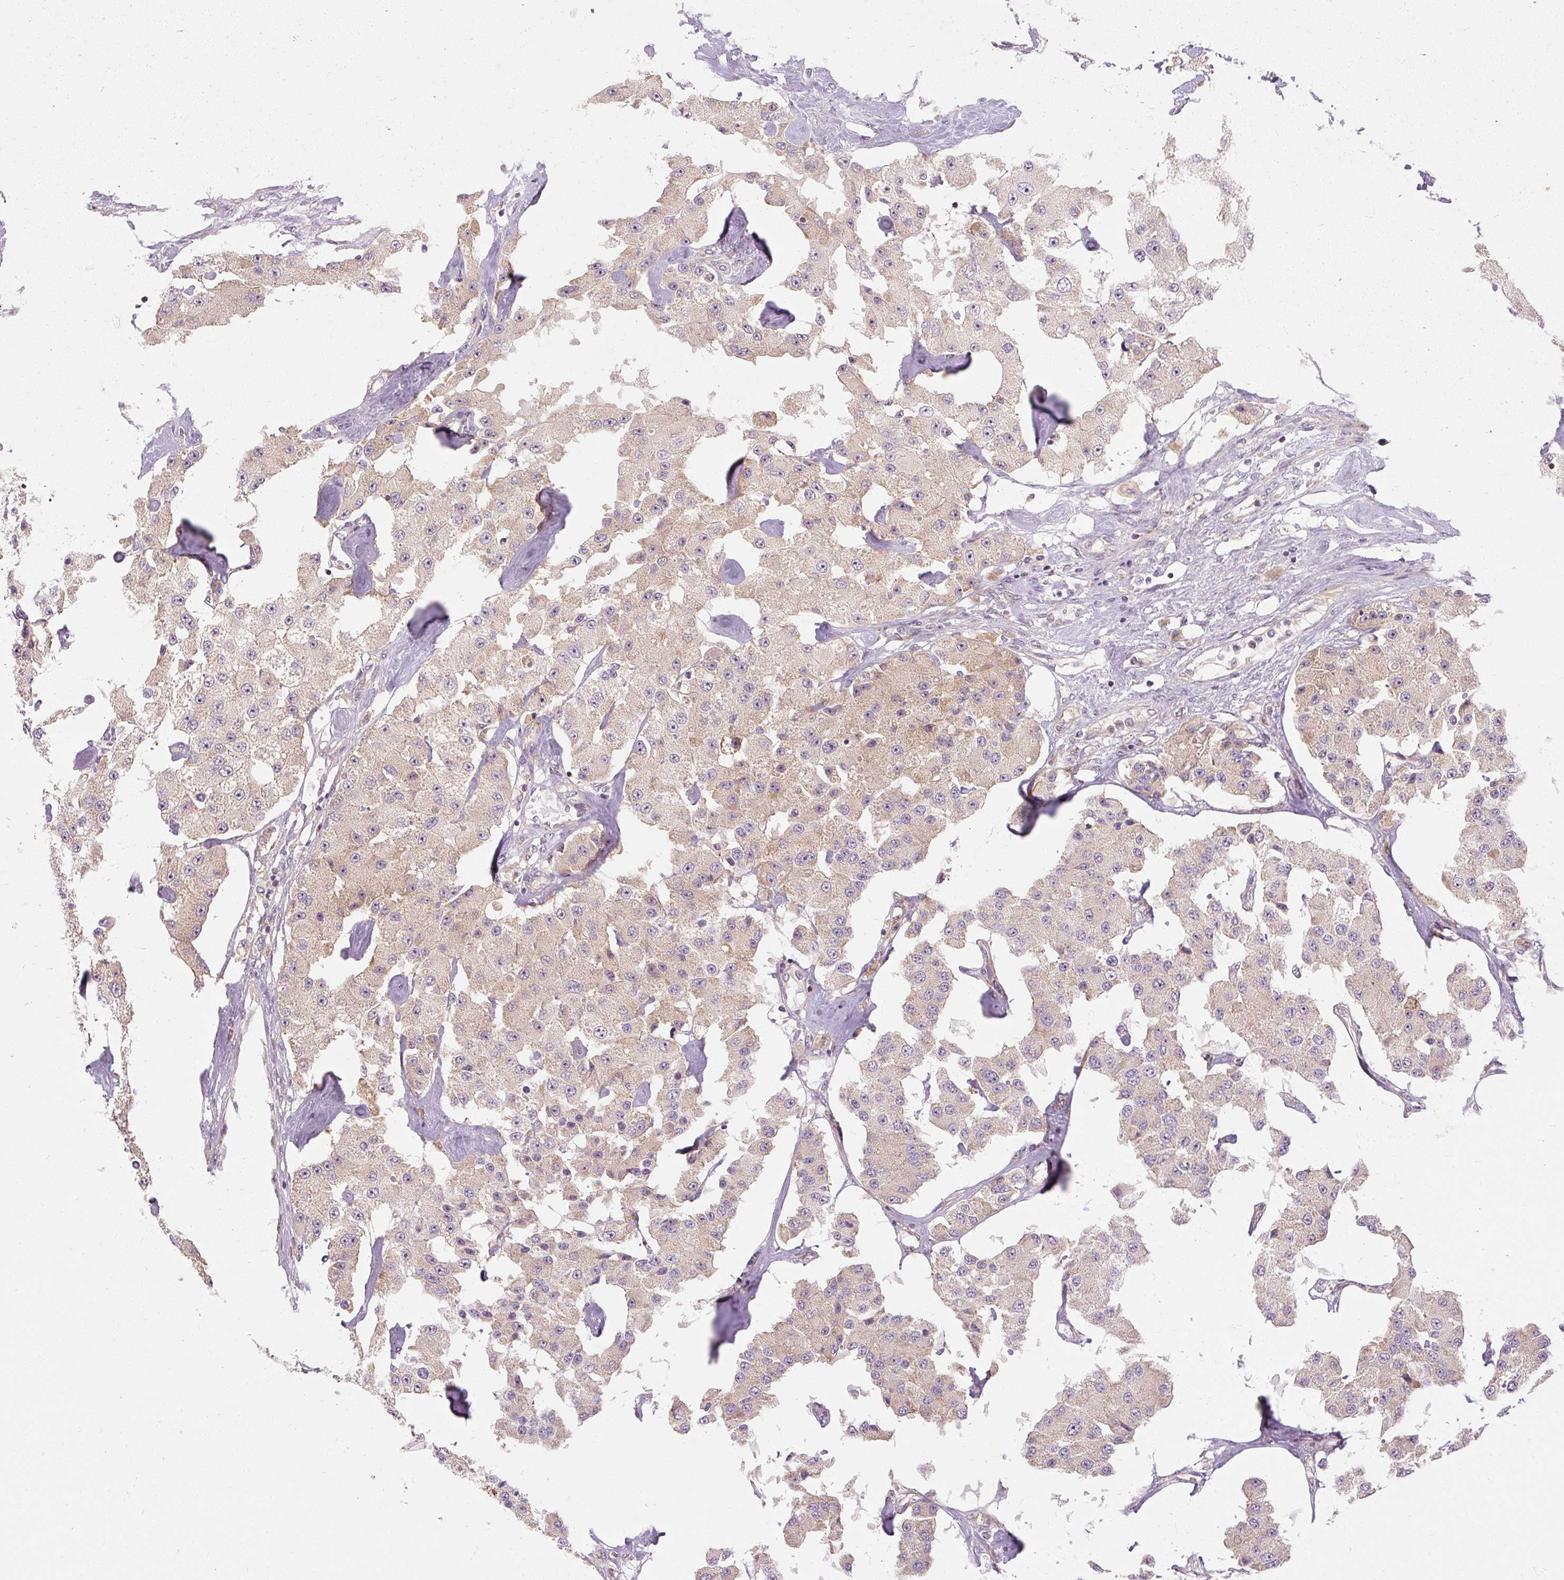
{"staining": {"intensity": "weak", "quantity": "25%-75%", "location": "cytoplasmic/membranous"}, "tissue": "carcinoid", "cell_type": "Tumor cells", "image_type": "cancer", "snomed": [{"axis": "morphology", "description": "Carcinoid, malignant, NOS"}, {"axis": "topography", "description": "Pancreas"}], "caption": "Immunohistochemical staining of human carcinoid (malignant) shows low levels of weak cytoplasmic/membranous staining in approximately 25%-75% of tumor cells.", "gene": "PRSS48", "patient": {"sex": "male", "age": 41}}